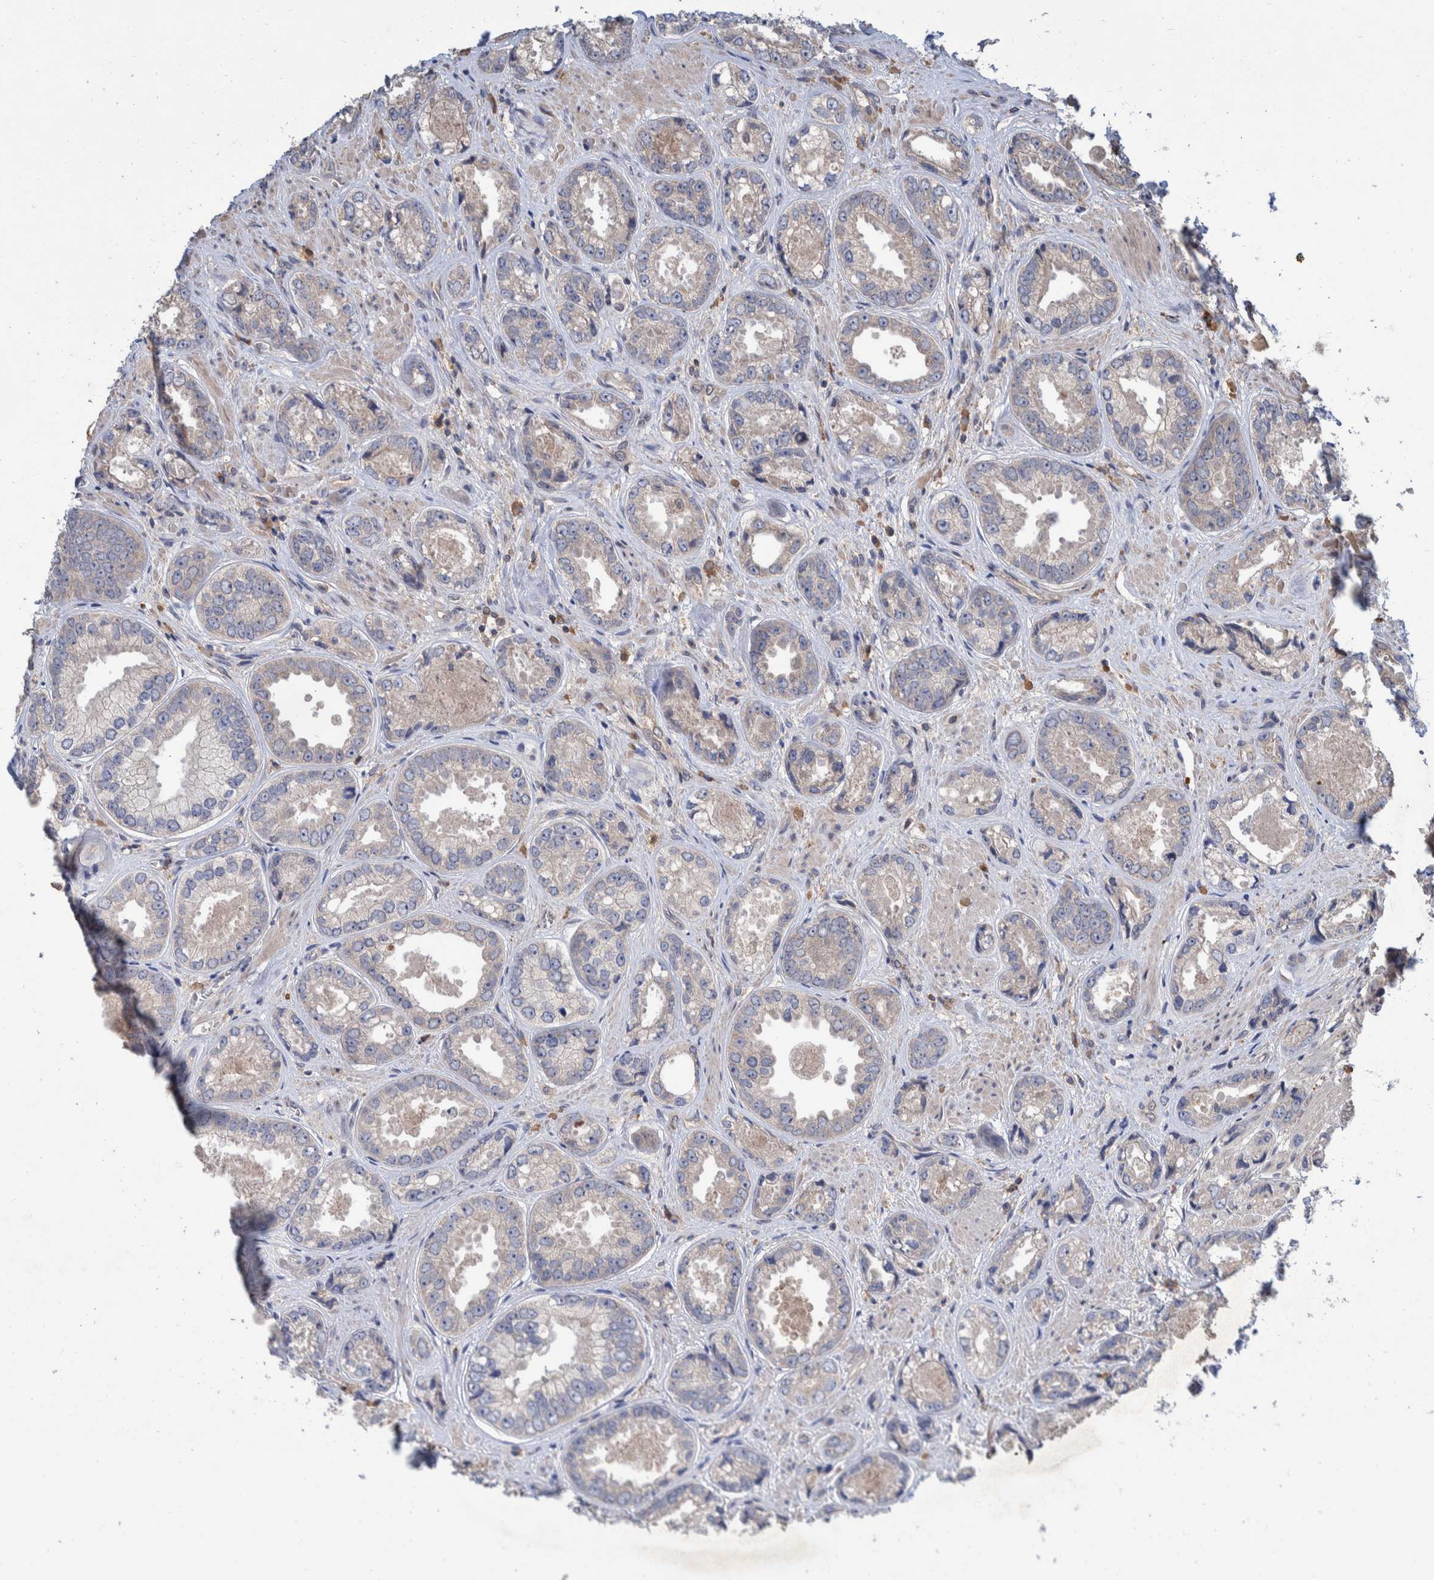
{"staining": {"intensity": "negative", "quantity": "none", "location": "none"}, "tissue": "prostate cancer", "cell_type": "Tumor cells", "image_type": "cancer", "snomed": [{"axis": "morphology", "description": "Adenocarcinoma, High grade"}, {"axis": "topography", "description": "Prostate"}], "caption": "Tumor cells are negative for brown protein staining in prostate cancer.", "gene": "PLPBP", "patient": {"sex": "male", "age": 61}}